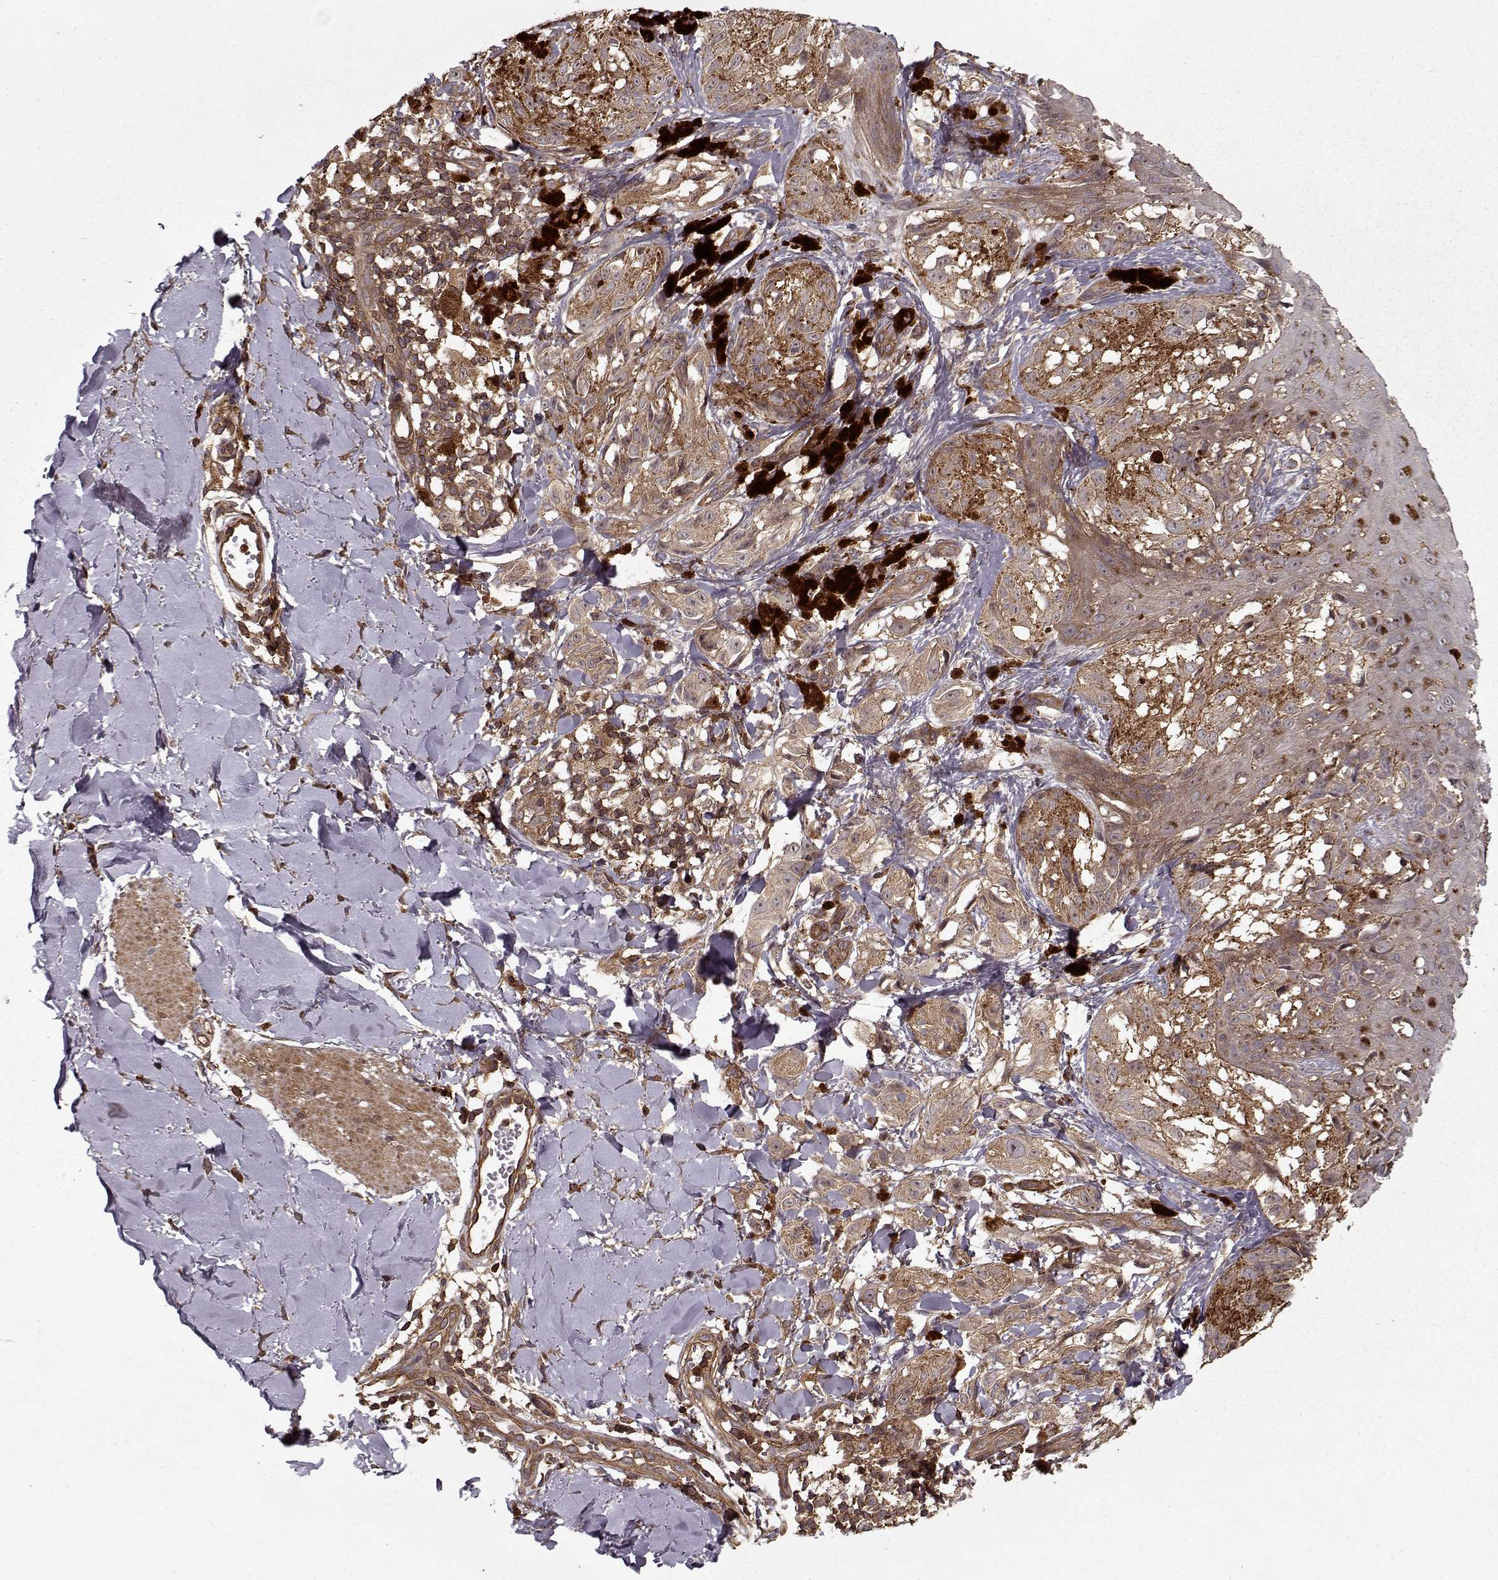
{"staining": {"intensity": "moderate", "quantity": "<25%", "location": "cytoplasmic/membranous"}, "tissue": "melanoma", "cell_type": "Tumor cells", "image_type": "cancer", "snomed": [{"axis": "morphology", "description": "Malignant melanoma, NOS"}, {"axis": "topography", "description": "Skin"}], "caption": "There is low levels of moderate cytoplasmic/membranous staining in tumor cells of melanoma, as demonstrated by immunohistochemical staining (brown color).", "gene": "PPP1R12A", "patient": {"sex": "male", "age": 36}}